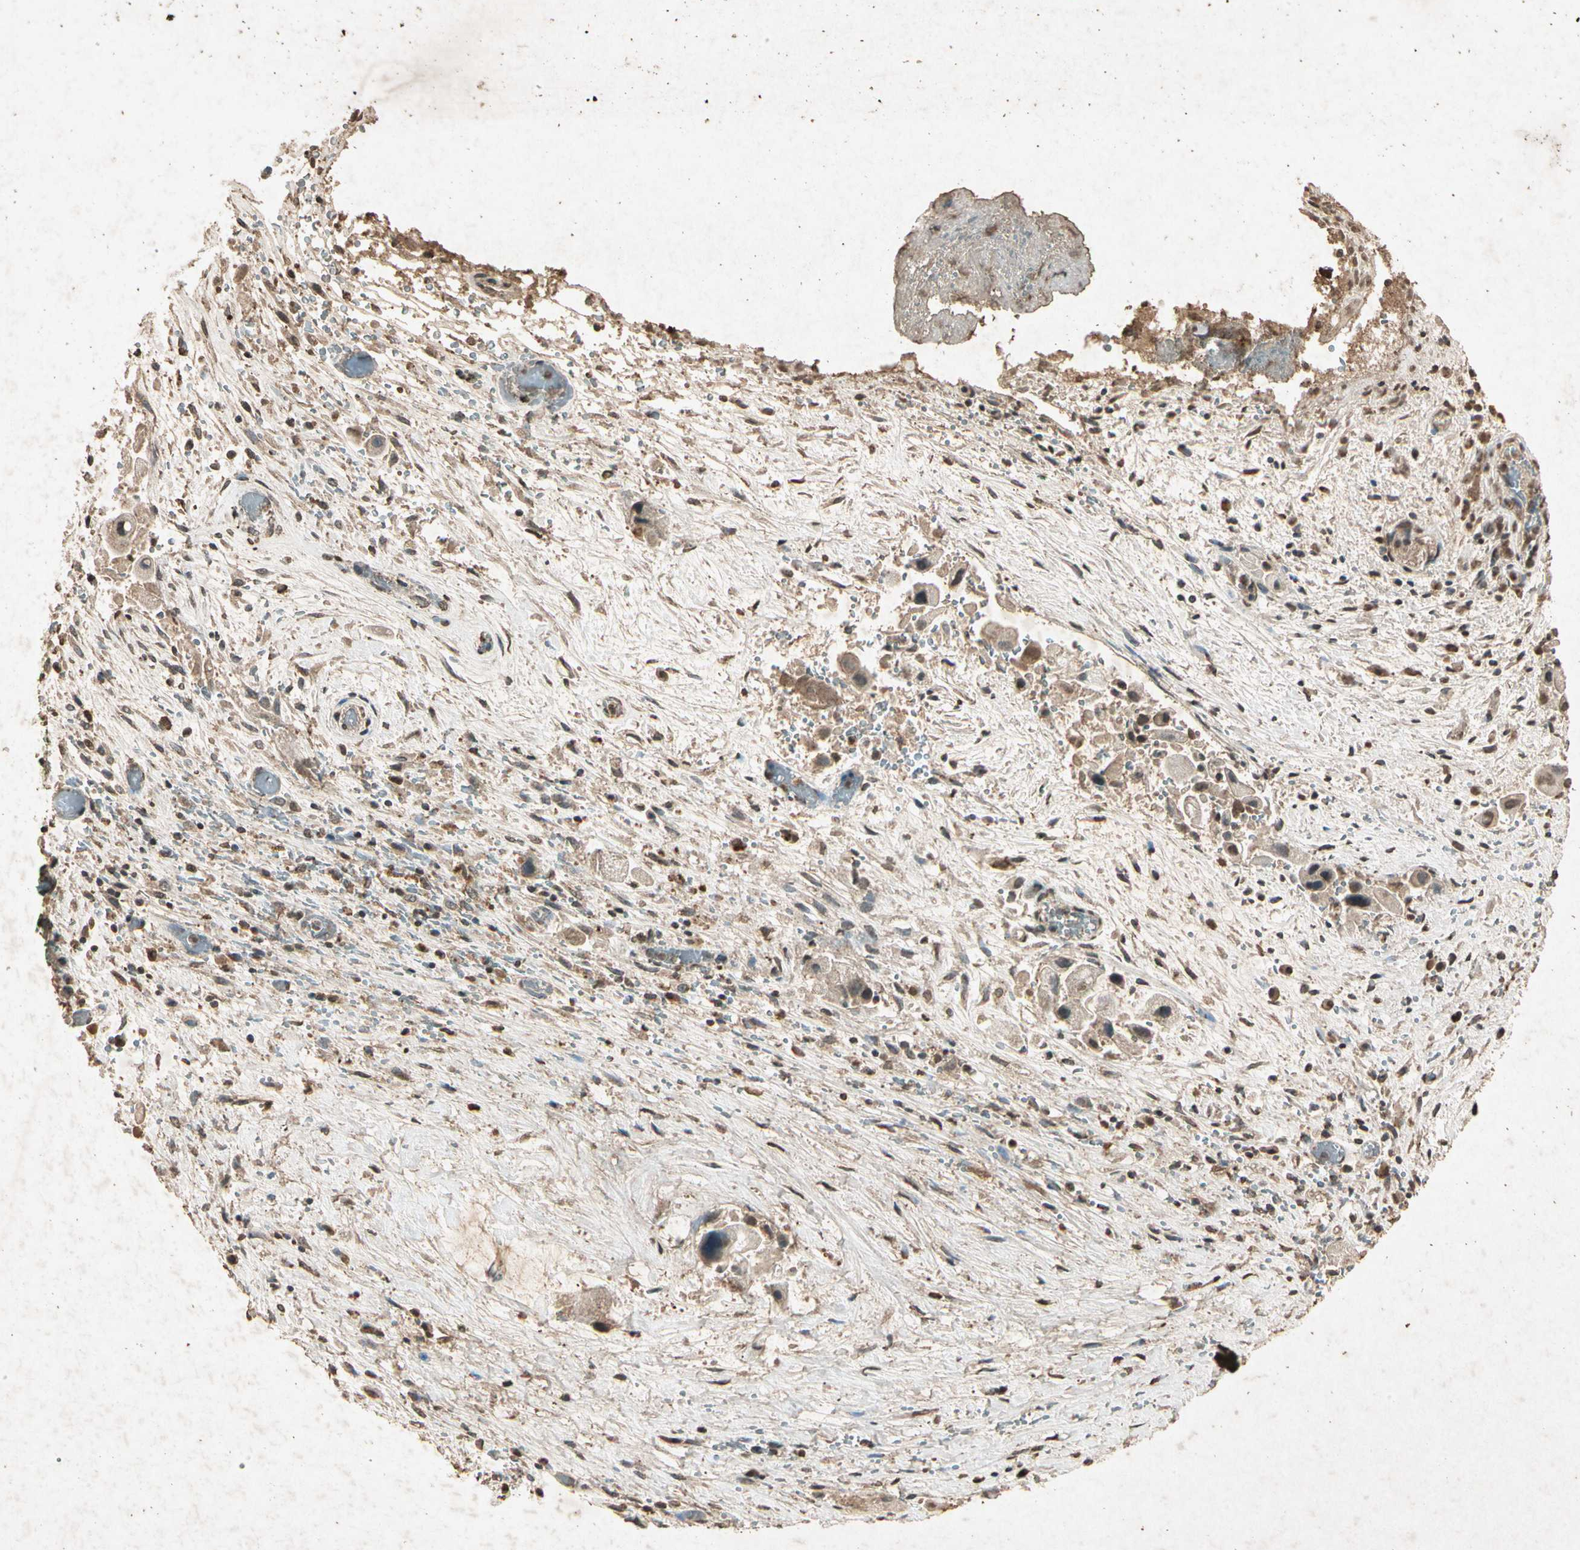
{"staining": {"intensity": "moderate", "quantity": "25%-75%", "location": "cytoplasmic/membranous"}, "tissue": "liver cancer", "cell_type": "Tumor cells", "image_type": "cancer", "snomed": [{"axis": "morphology", "description": "Normal tissue, NOS"}, {"axis": "morphology", "description": "Cholangiocarcinoma"}, {"axis": "topography", "description": "Liver"}, {"axis": "topography", "description": "Peripheral nerve tissue"}], "caption": "DAB immunohistochemical staining of human liver cholangiocarcinoma displays moderate cytoplasmic/membranous protein positivity in approximately 25%-75% of tumor cells.", "gene": "GC", "patient": {"sex": "male", "age": 50}}